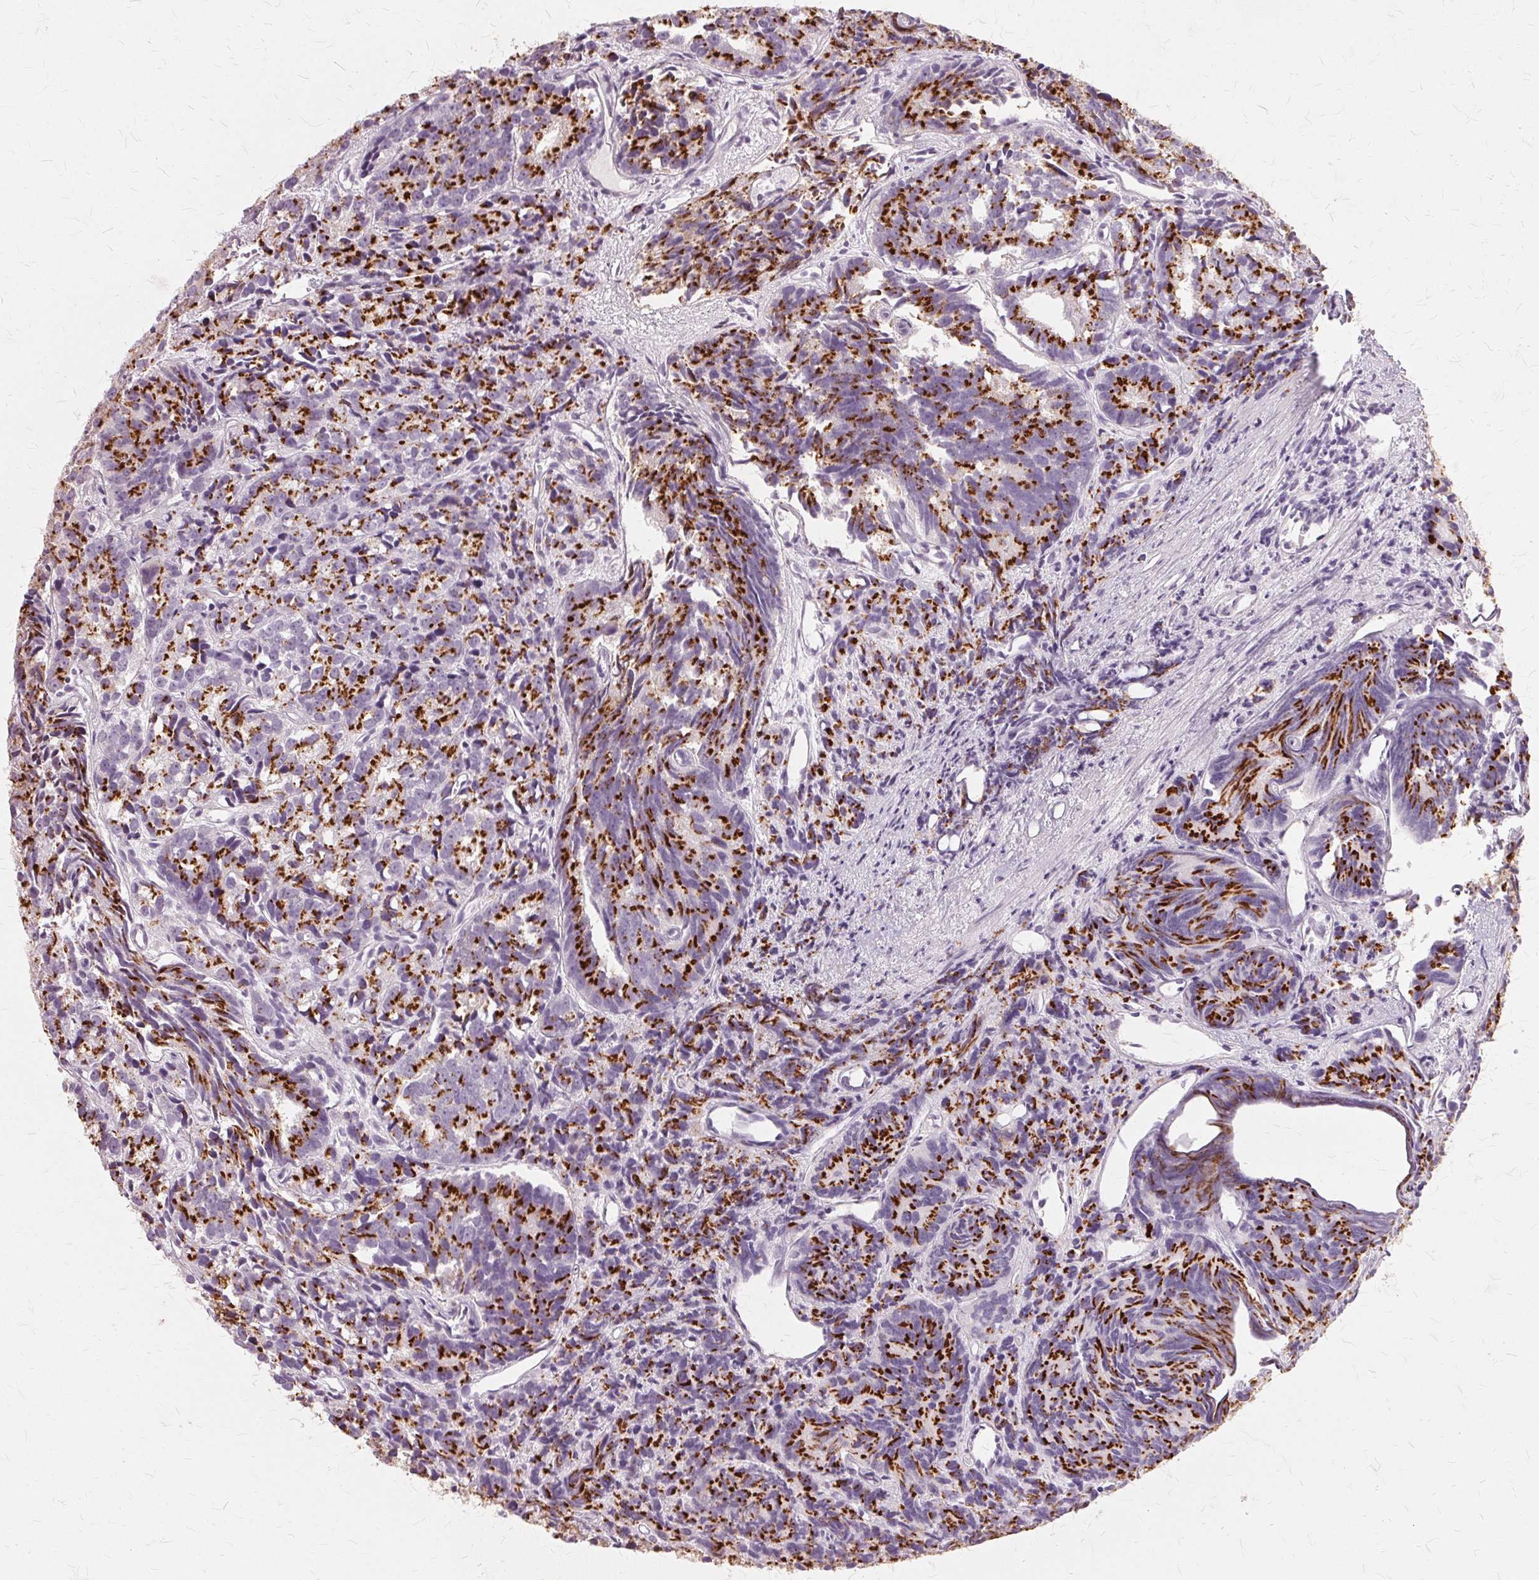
{"staining": {"intensity": "strong", "quantity": ">75%", "location": "cytoplasmic/membranous"}, "tissue": "prostate cancer", "cell_type": "Tumor cells", "image_type": "cancer", "snomed": [{"axis": "morphology", "description": "Adenocarcinoma, High grade"}, {"axis": "topography", "description": "Prostate"}], "caption": "The photomicrograph reveals staining of prostate cancer (high-grade adenocarcinoma), revealing strong cytoplasmic/membranous protein positivity (brown color) within tumor cells. (Brightfield microscopy of DAB IHC at high magnification).", "gene": "SLC45A3", "patient": {"sex": "male", "age": 77}}